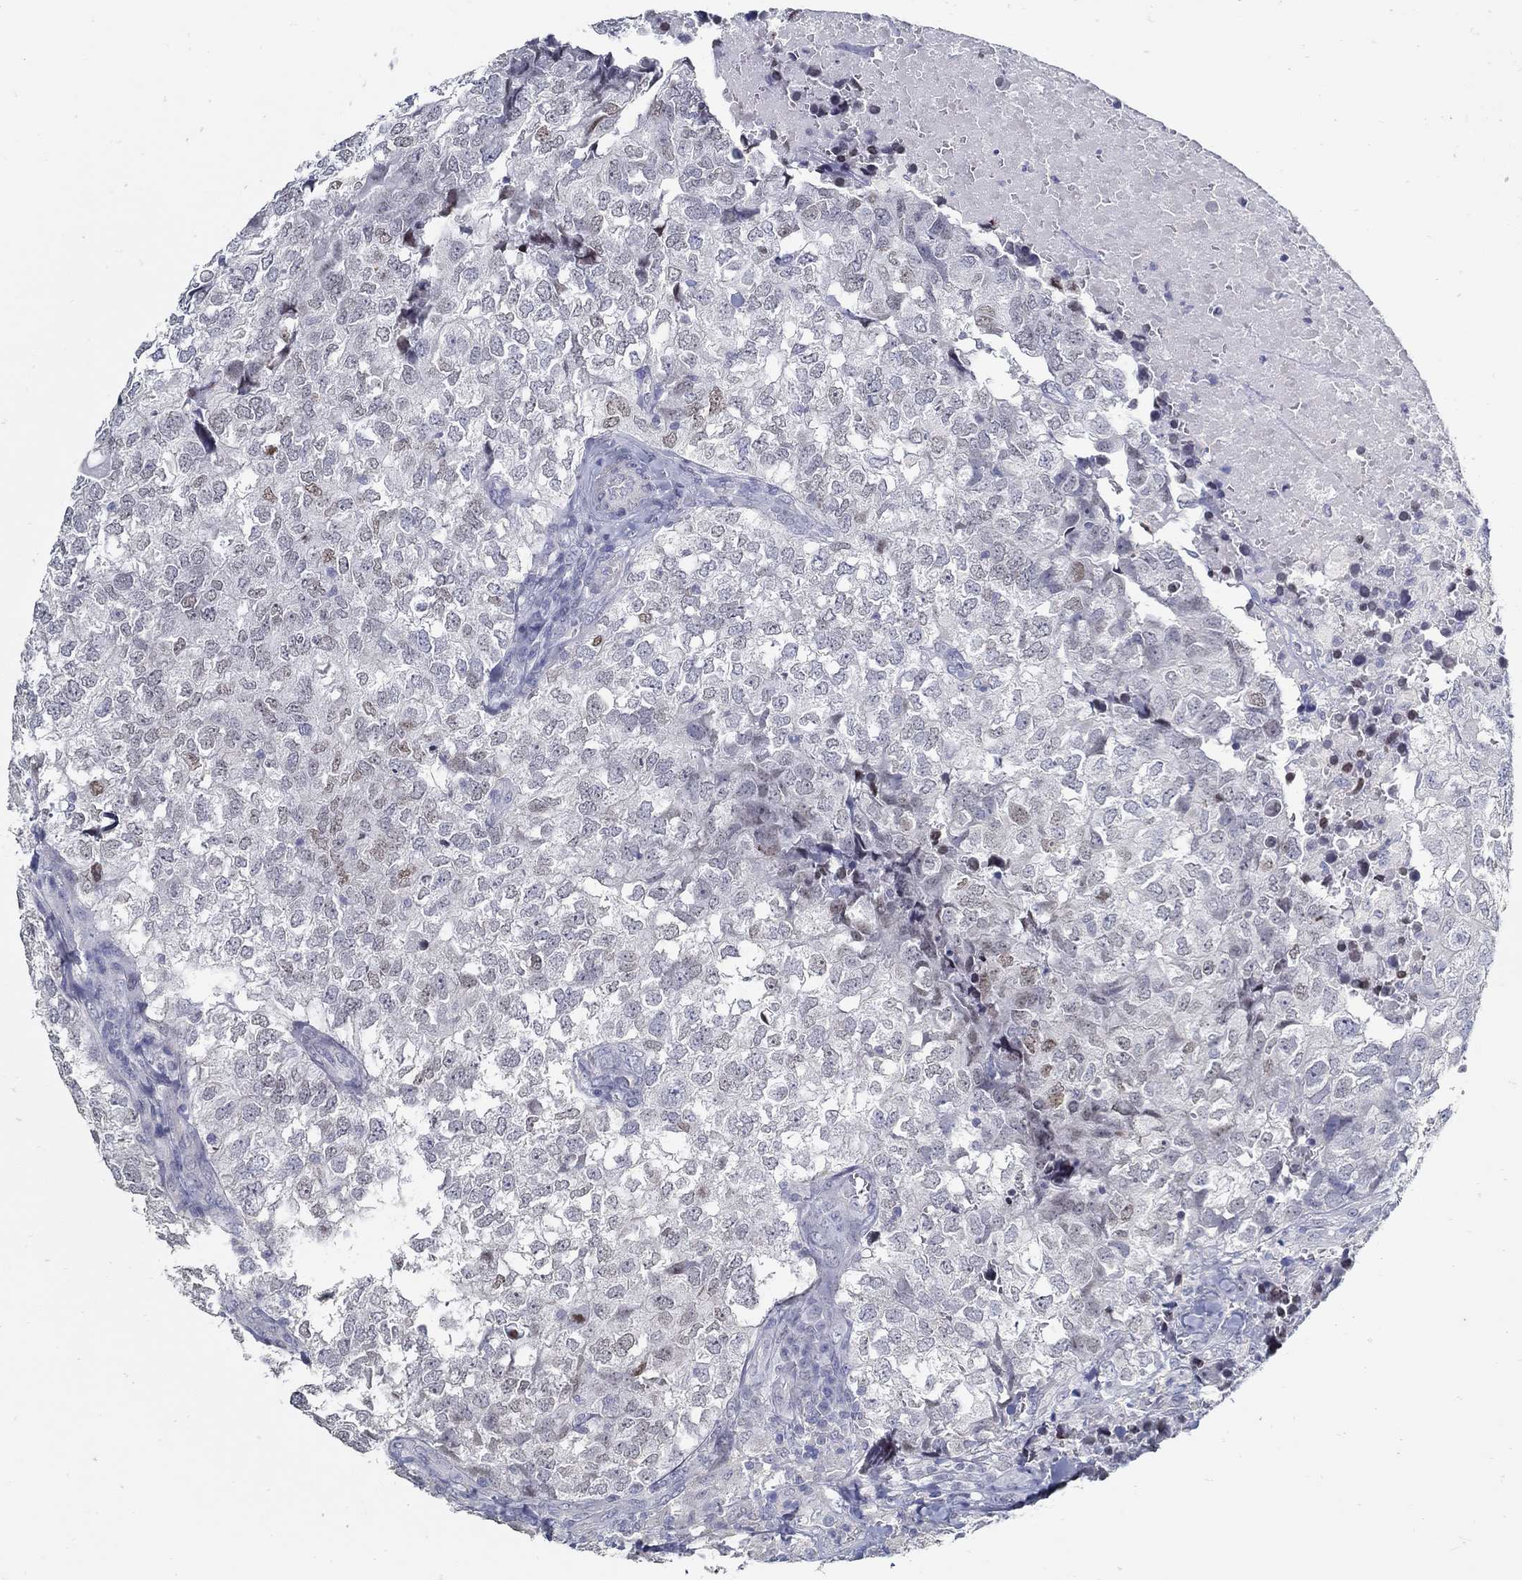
{"staining": {"intensity": "negative", "quantity": "none", "location": "none"}, "tissue": "breast cancer", "cell_type": "Tumor cells", "image_type": "cancer", "snomed": [{"axis": "morphology", "description": "Duct carcinoma"}, {"axis": "topography", "description": "Breast"}], "caption": "An immunohistochemistry (IHC) photomicrograph of invasive ductal carcinoma (breast) is shown. There is no staining in tumor cells of invasive ductal carcinoma (breast).", "gene": "USP29", "patient": {"sex": "female", "age": 30}}